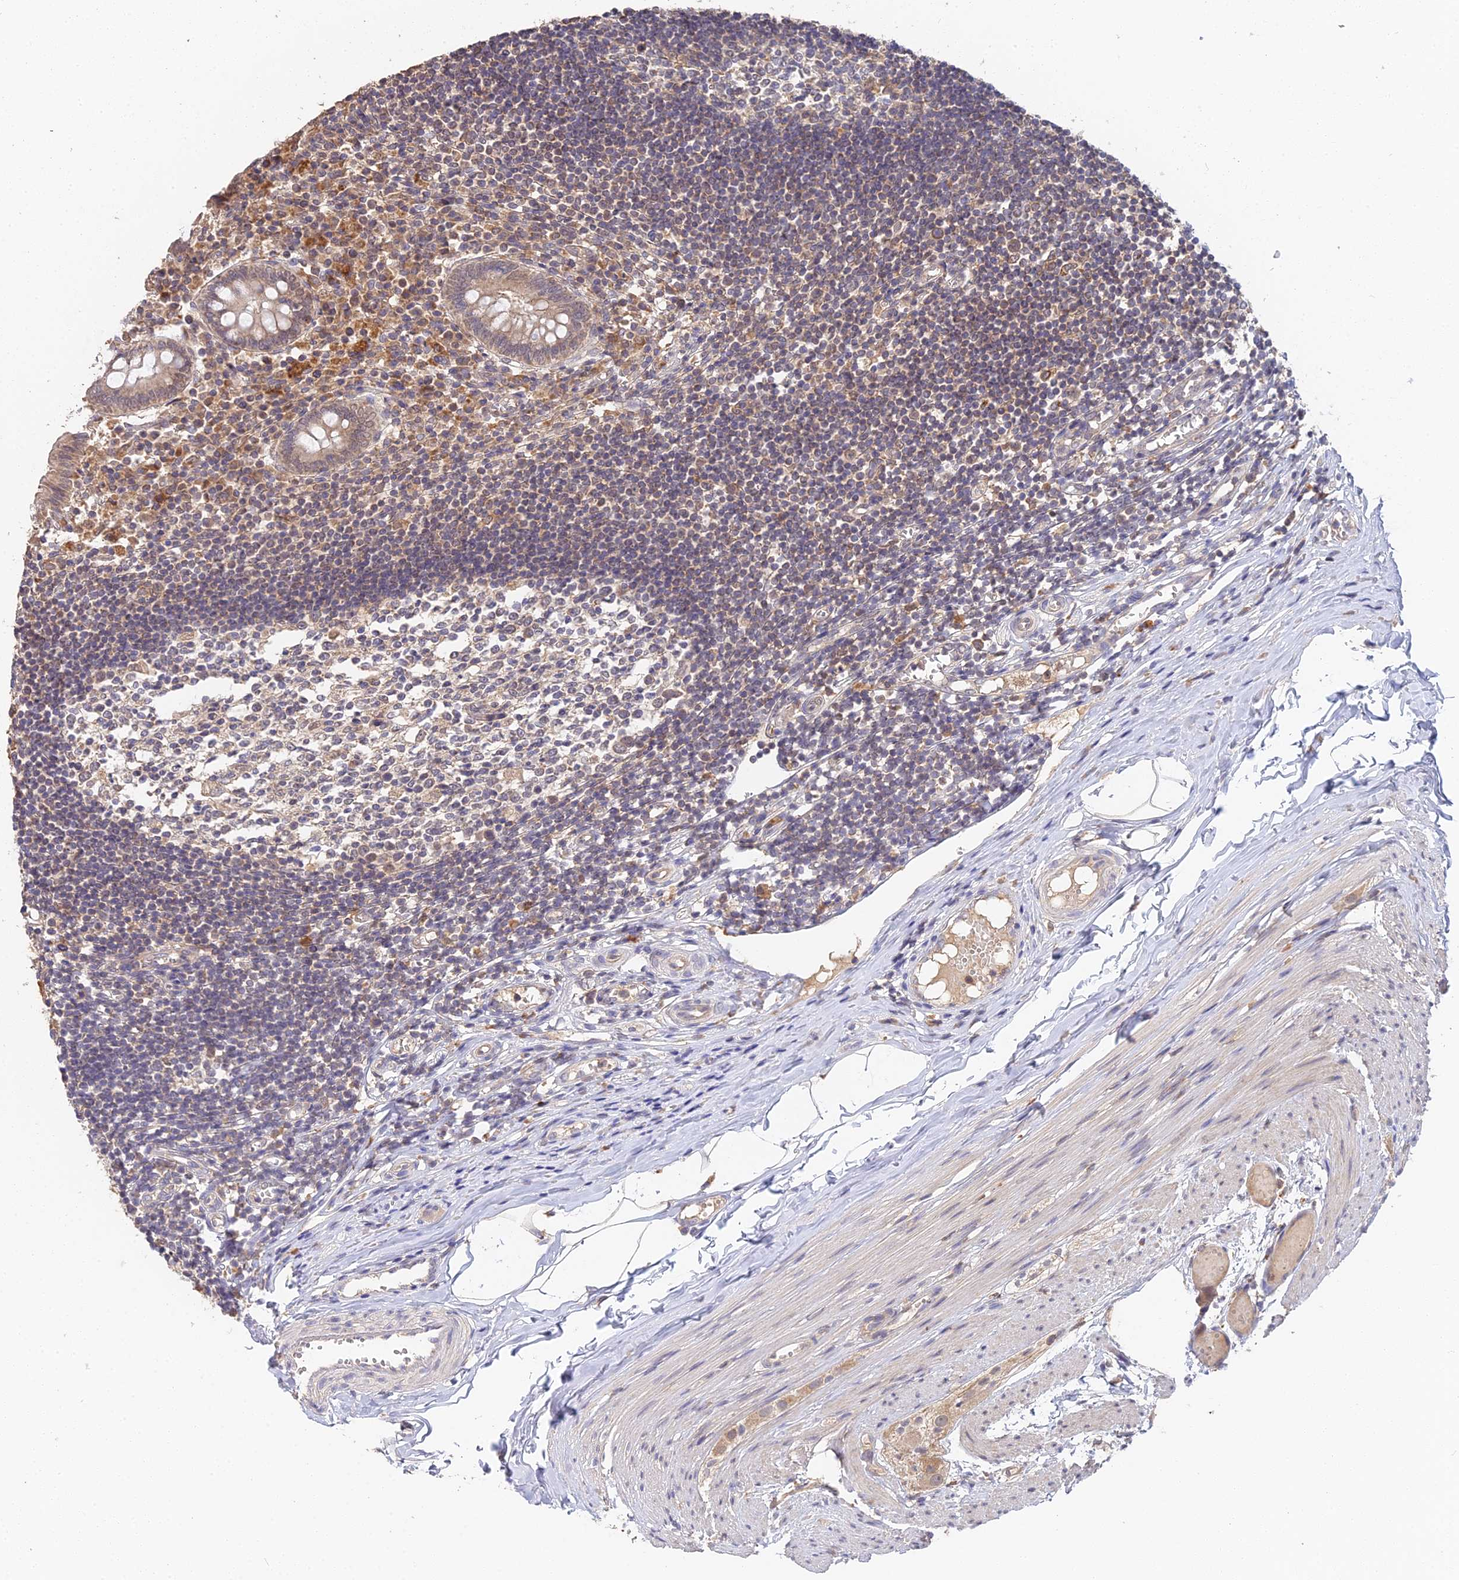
{"staining": {"intensity": "moderate", "quantity": ">75%", "location": "cytoplasmic/membranous,nuclear"}, "tissue": "appendix", "cell_type": "Glandular cells", "image_type": "normal", "snomed": [{"axis": "morphology", "description": "Normal tissue, NOS"}, {"axis": "topography", "description": "Appendix"}], "caption": "The histopathology image demonstrates staining of benign appendix, revealing moderate cytoplasmic/membranous,nuclear protein positivity (brown color) within glandular cells.", "gene": "TPRX1", "patient": {"sex": "female", "age": 17}}